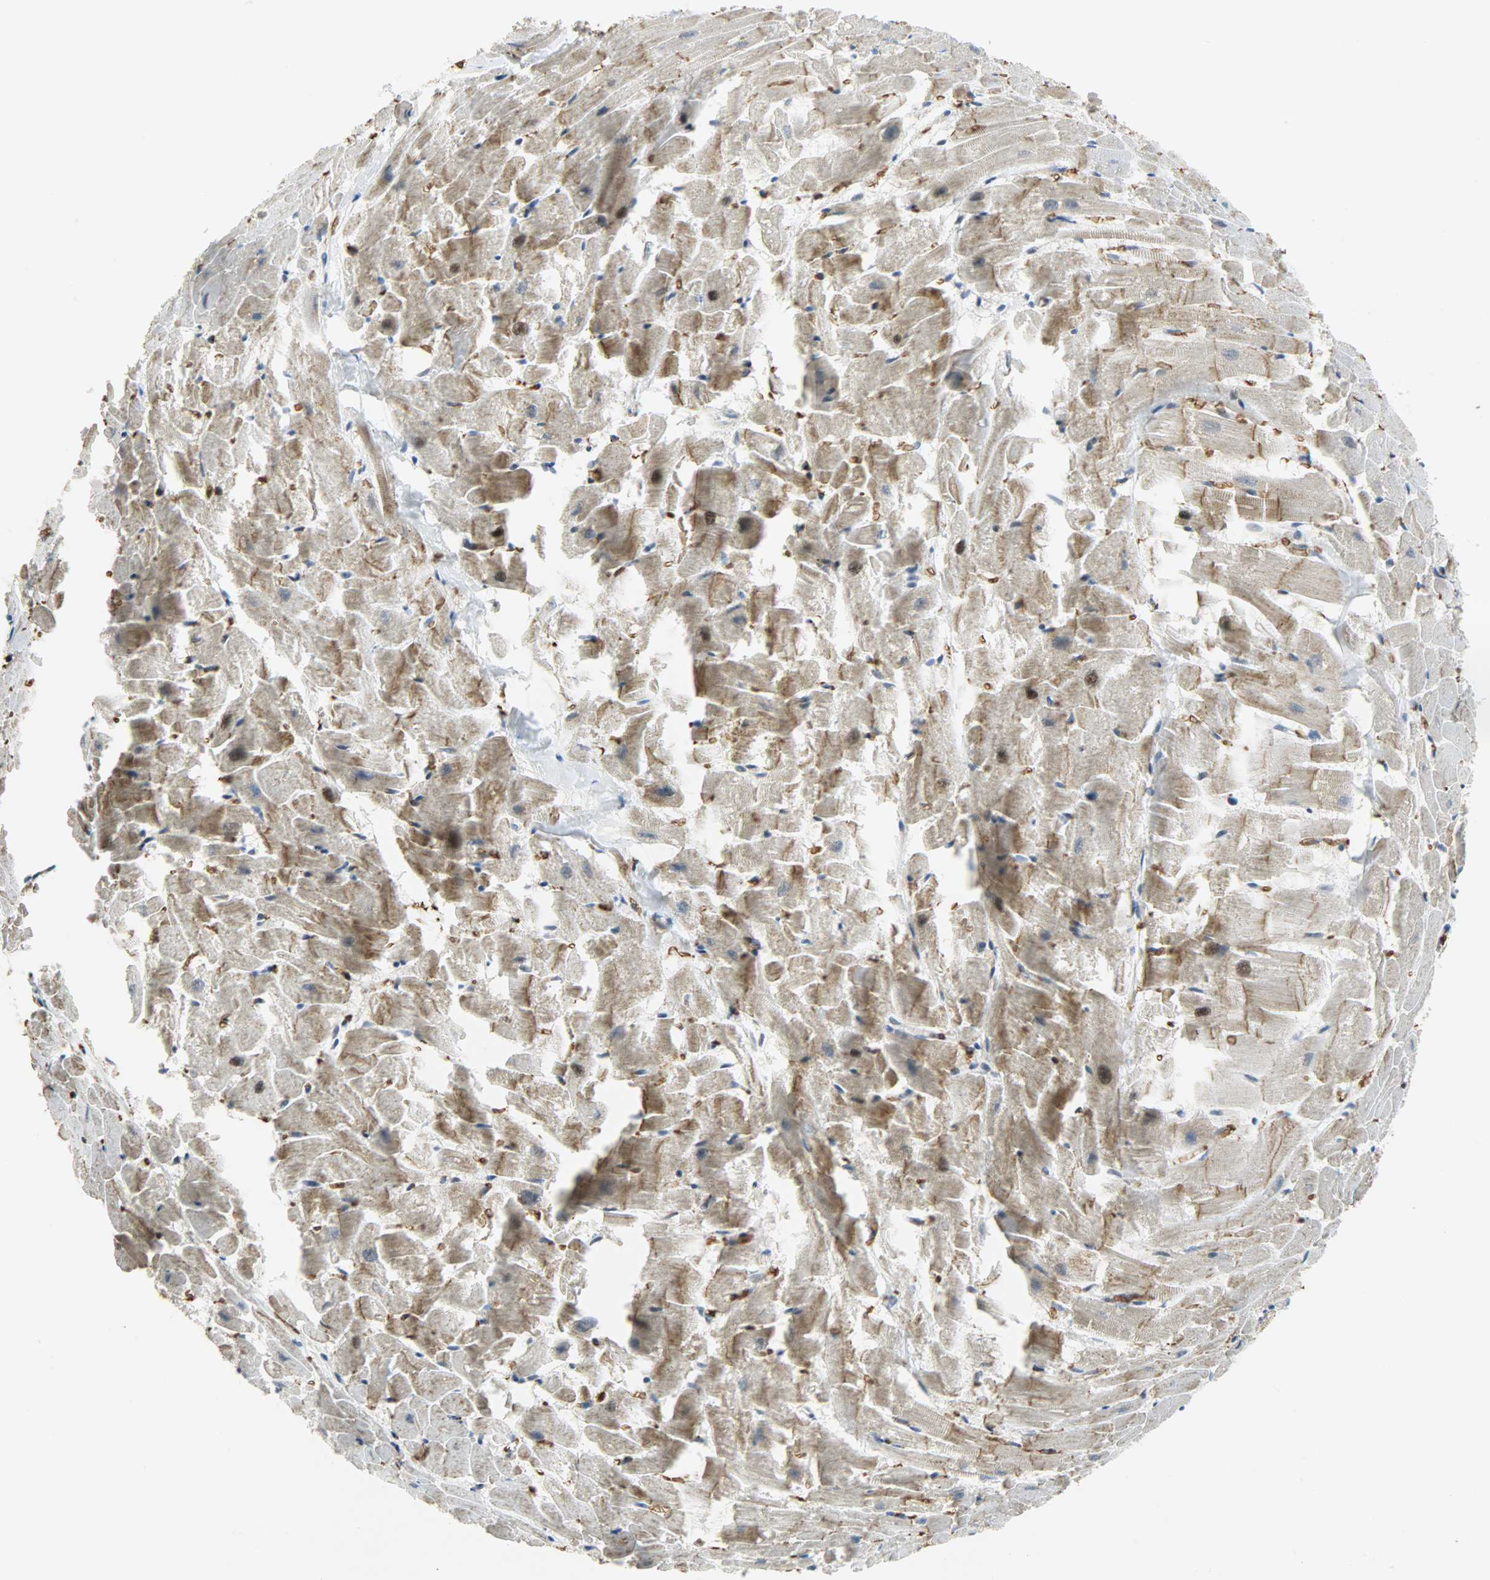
{"staining": {"intensity": "moderate", "quantity": ">75%", "location": "cytoplasmic/membranous,nuclear"}, "tissue": "heart muscle", "cell_type": "Cardiomyocytes", "image_type": "normal", "snomed": [{"axis": "morphology", "description": "Normal tissue, NOS"}, {"axis": "topography", "description": "Heart"}], "caption": "Protein expression analysis of normal heart muscle shows moderate cytoplasmic/membranous,nuclear positivity in approximately >75% of cardiomyocytes. Using DAB (3,3'-diaminobenzidine) (brown) and hematoxylin (blue) stains, captured at high magnification using brightfield microscopy.", "gene": "SNAI1", "patient": {"sex": "female", "age": 19}}